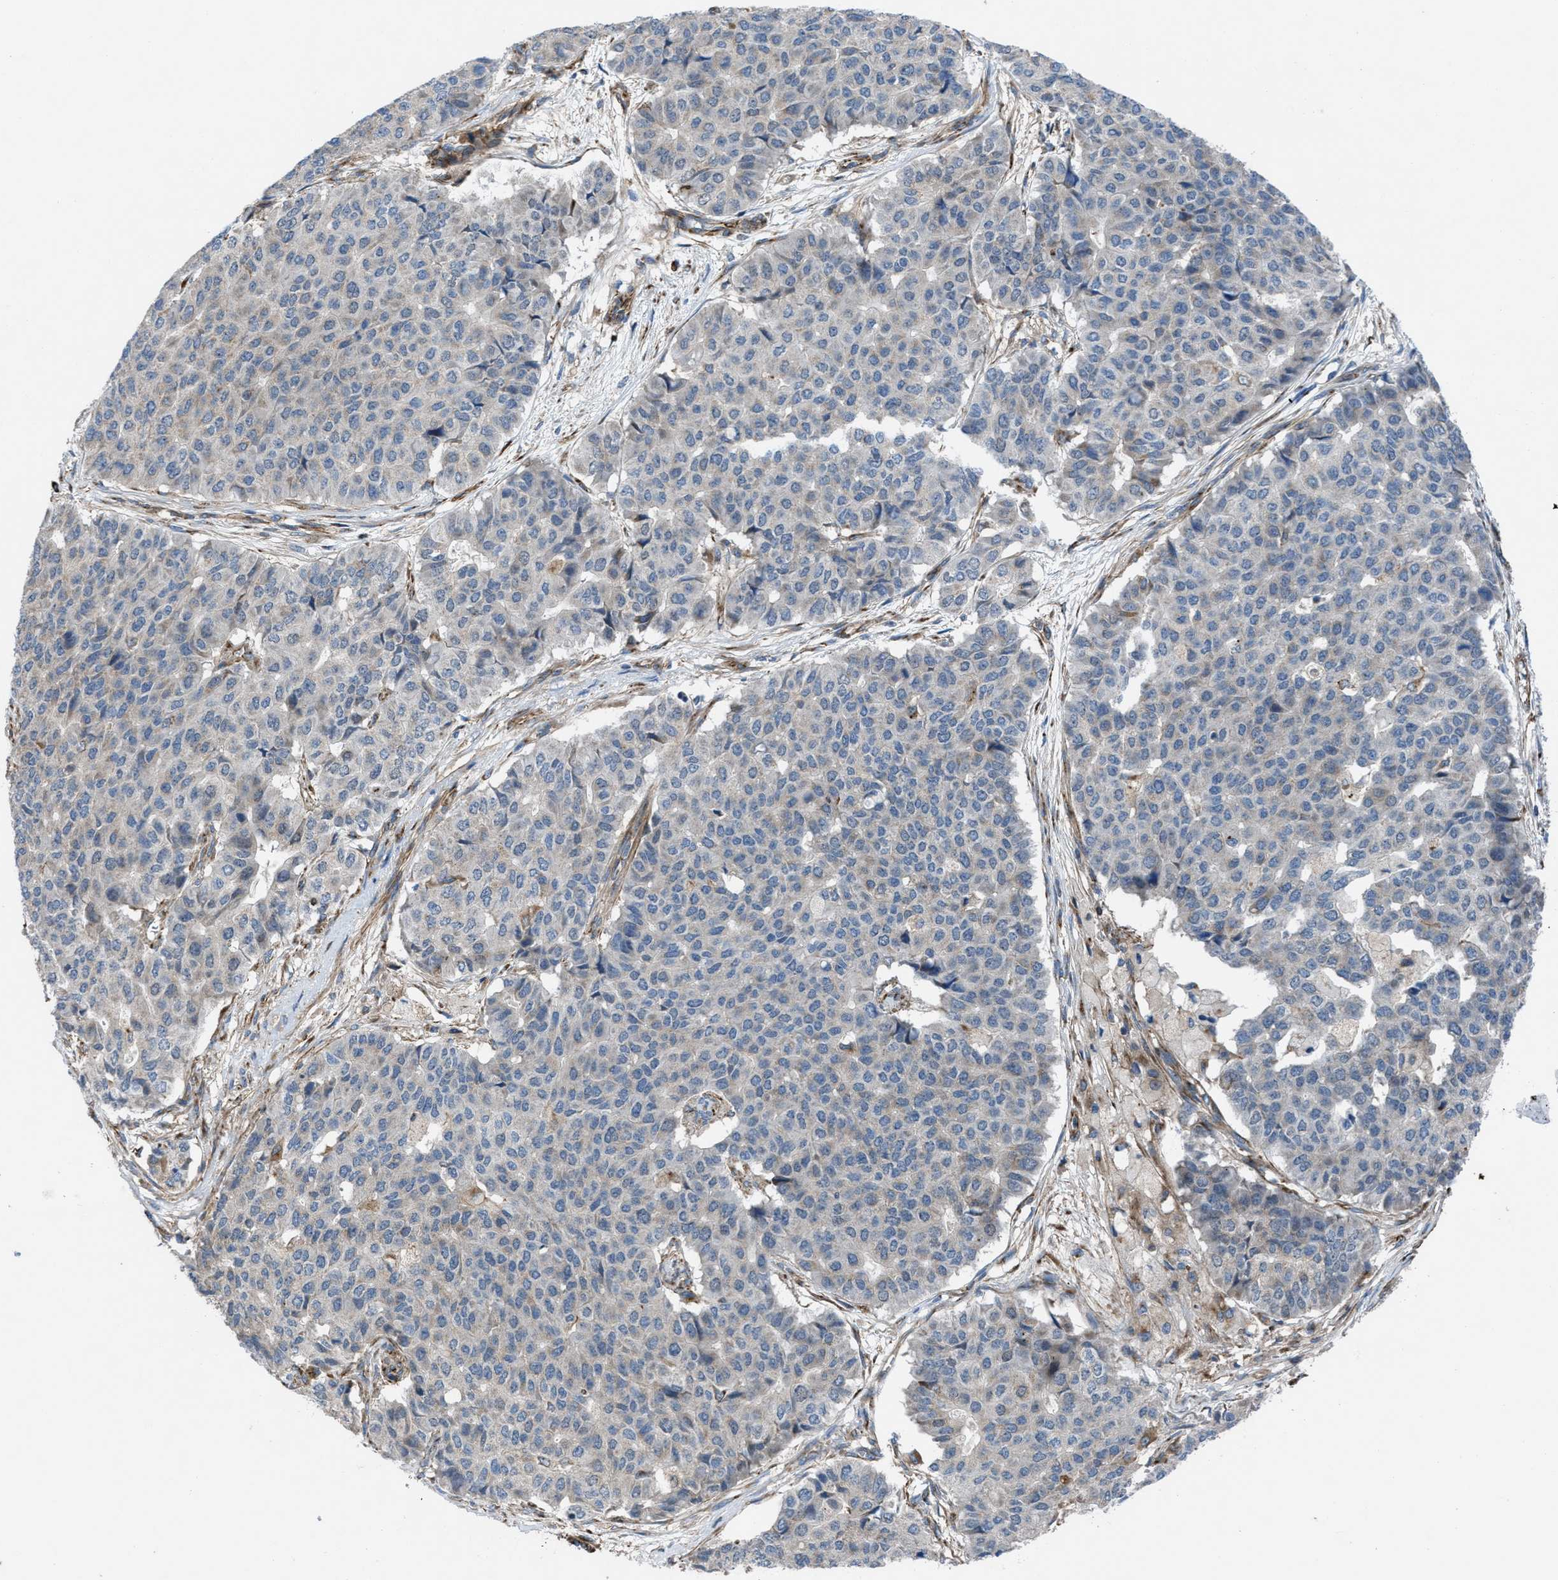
{"staining": {"intensity": "negative", "quantity": "none", "location": "none"}, "tissue": "pancreatic cancer", "cell_type": "Tumor cells", "image_type": "cancer", "snomed": [{"axis": "morphology", "description": "Adenocarcinoma, NOS"}, {"axis": "topography", "description": "Pancreas"}], "caption": "Pancreatic adenocarcinoma stained for a protein using immunohistochemistry reveals no staining tumor cells.", "gene": "SLC6A9", "patient": {"sex": "male", "age": 50}}